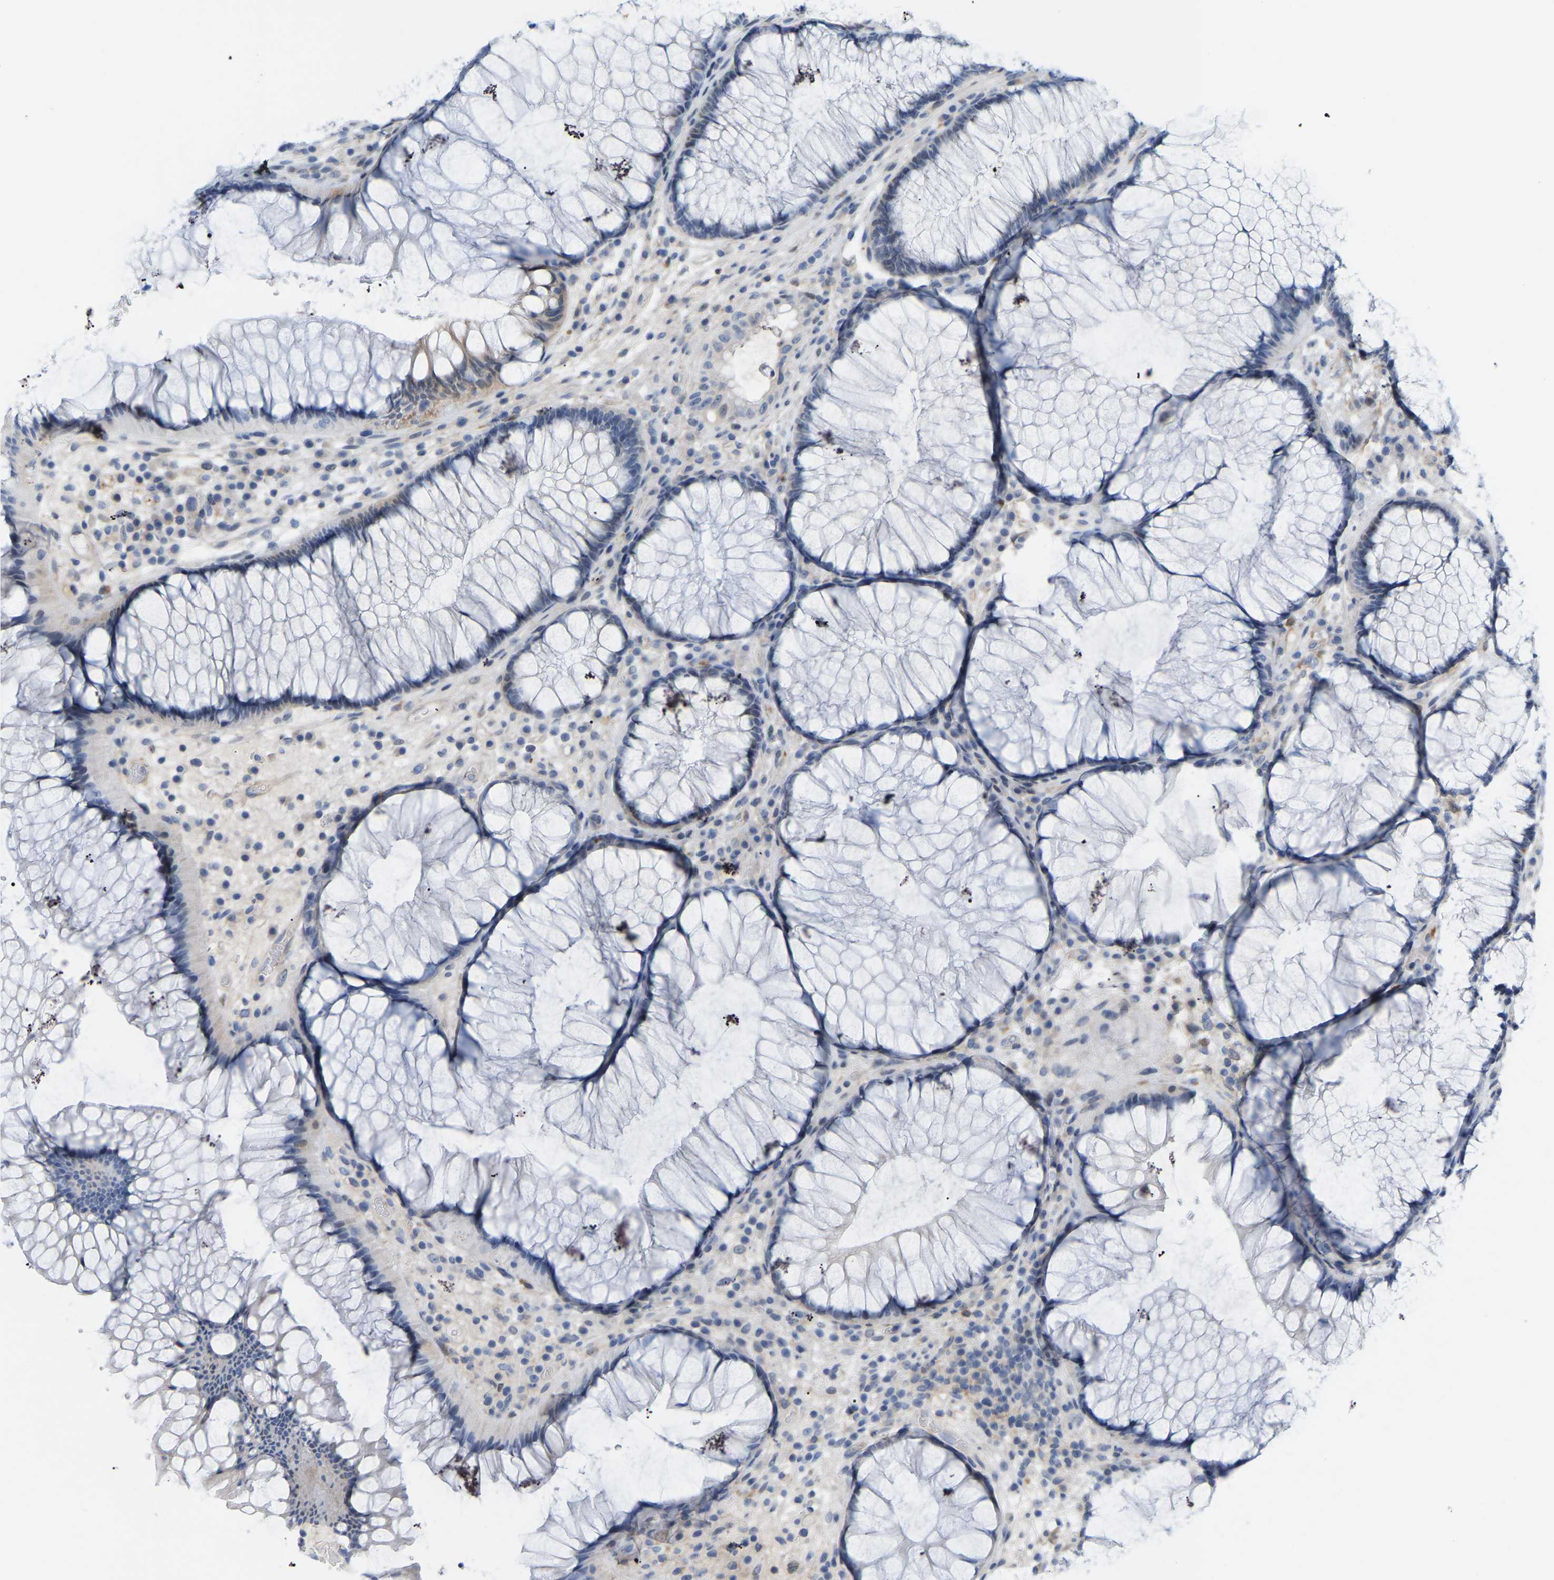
{"staining": {"intensity": "weak", "quantity": "<25%", "location": "cytoplasmic/membranous"}, "tissue": "rectum", "cell_type": "Glandular cells", "image_type": "normal", "snomed": [{"axis": "morphology", "description": "Normal tissue, NOS"}, {"axis": "topography", "description": "Rectum"}], "caption": "DAB (3,3'-diaminobenzidine) immunohistochemical staining of benign rectum displays no significant positivity in glandular cells.", "gene": "ABTB2", "patient": {"sex": "male", "age": 51}}